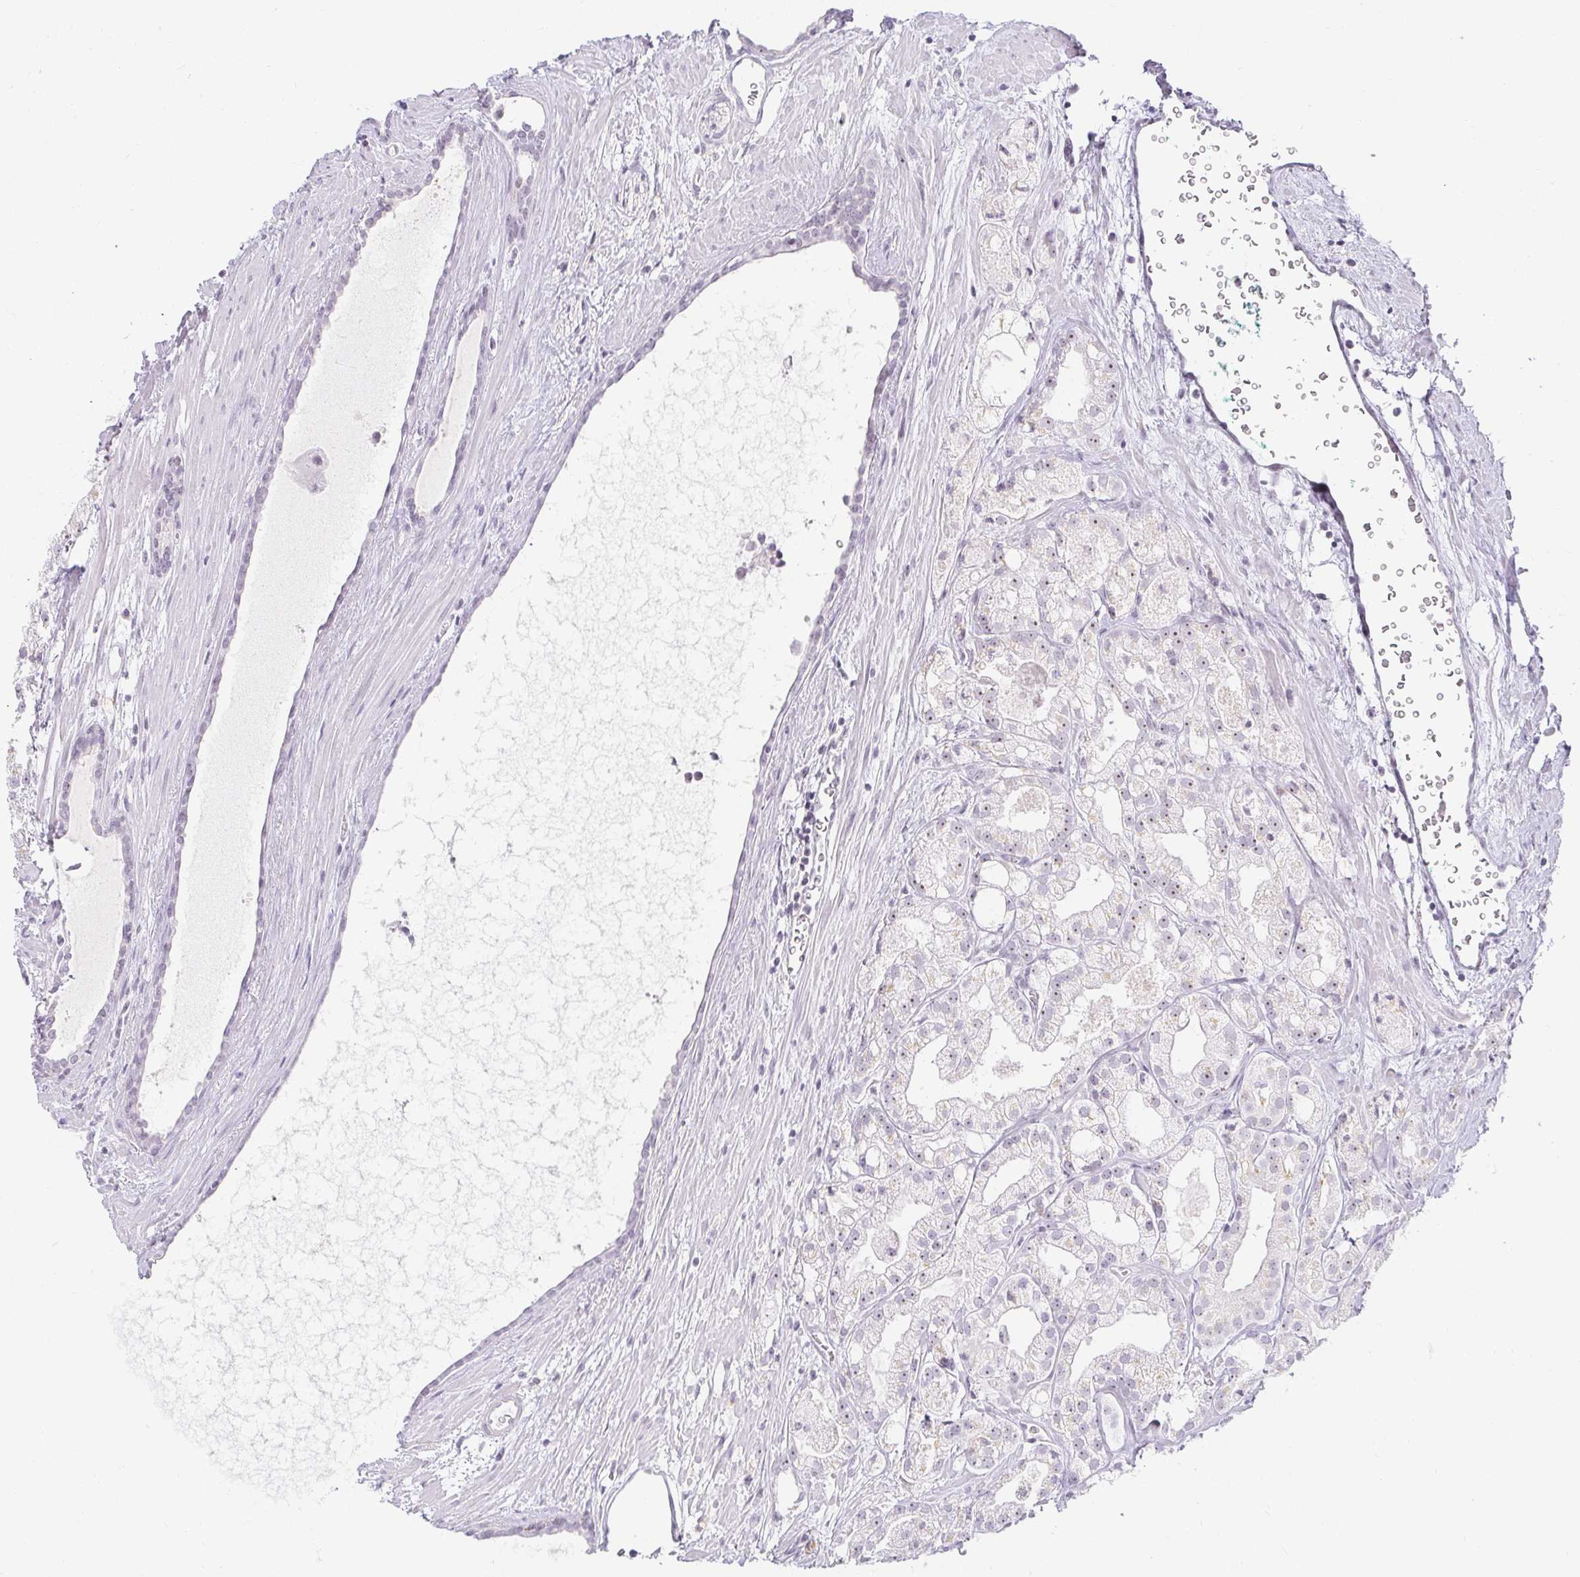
{"staining": {"intensity": "negative", "quantity": "none", "location": "none"}, "tissue": "prostate cancer", "cell_type": "Tumor cells", "image_type": "cancer", "snomed": [{"axis": "morphology", "description": "Adenocarcinoma, High grade"}, {"axis": "topography", "description": "Prostate"}], "caption": "Immunohistochemical staining of human prostate cancer demonstrates no significant positivity in tumor cells. (DAB immunohistochemistry (IHC) visualized using brightfield microscopy, high magnification).", "gene": "ACAN", "patient": {"sex": "male", "age": 68}}